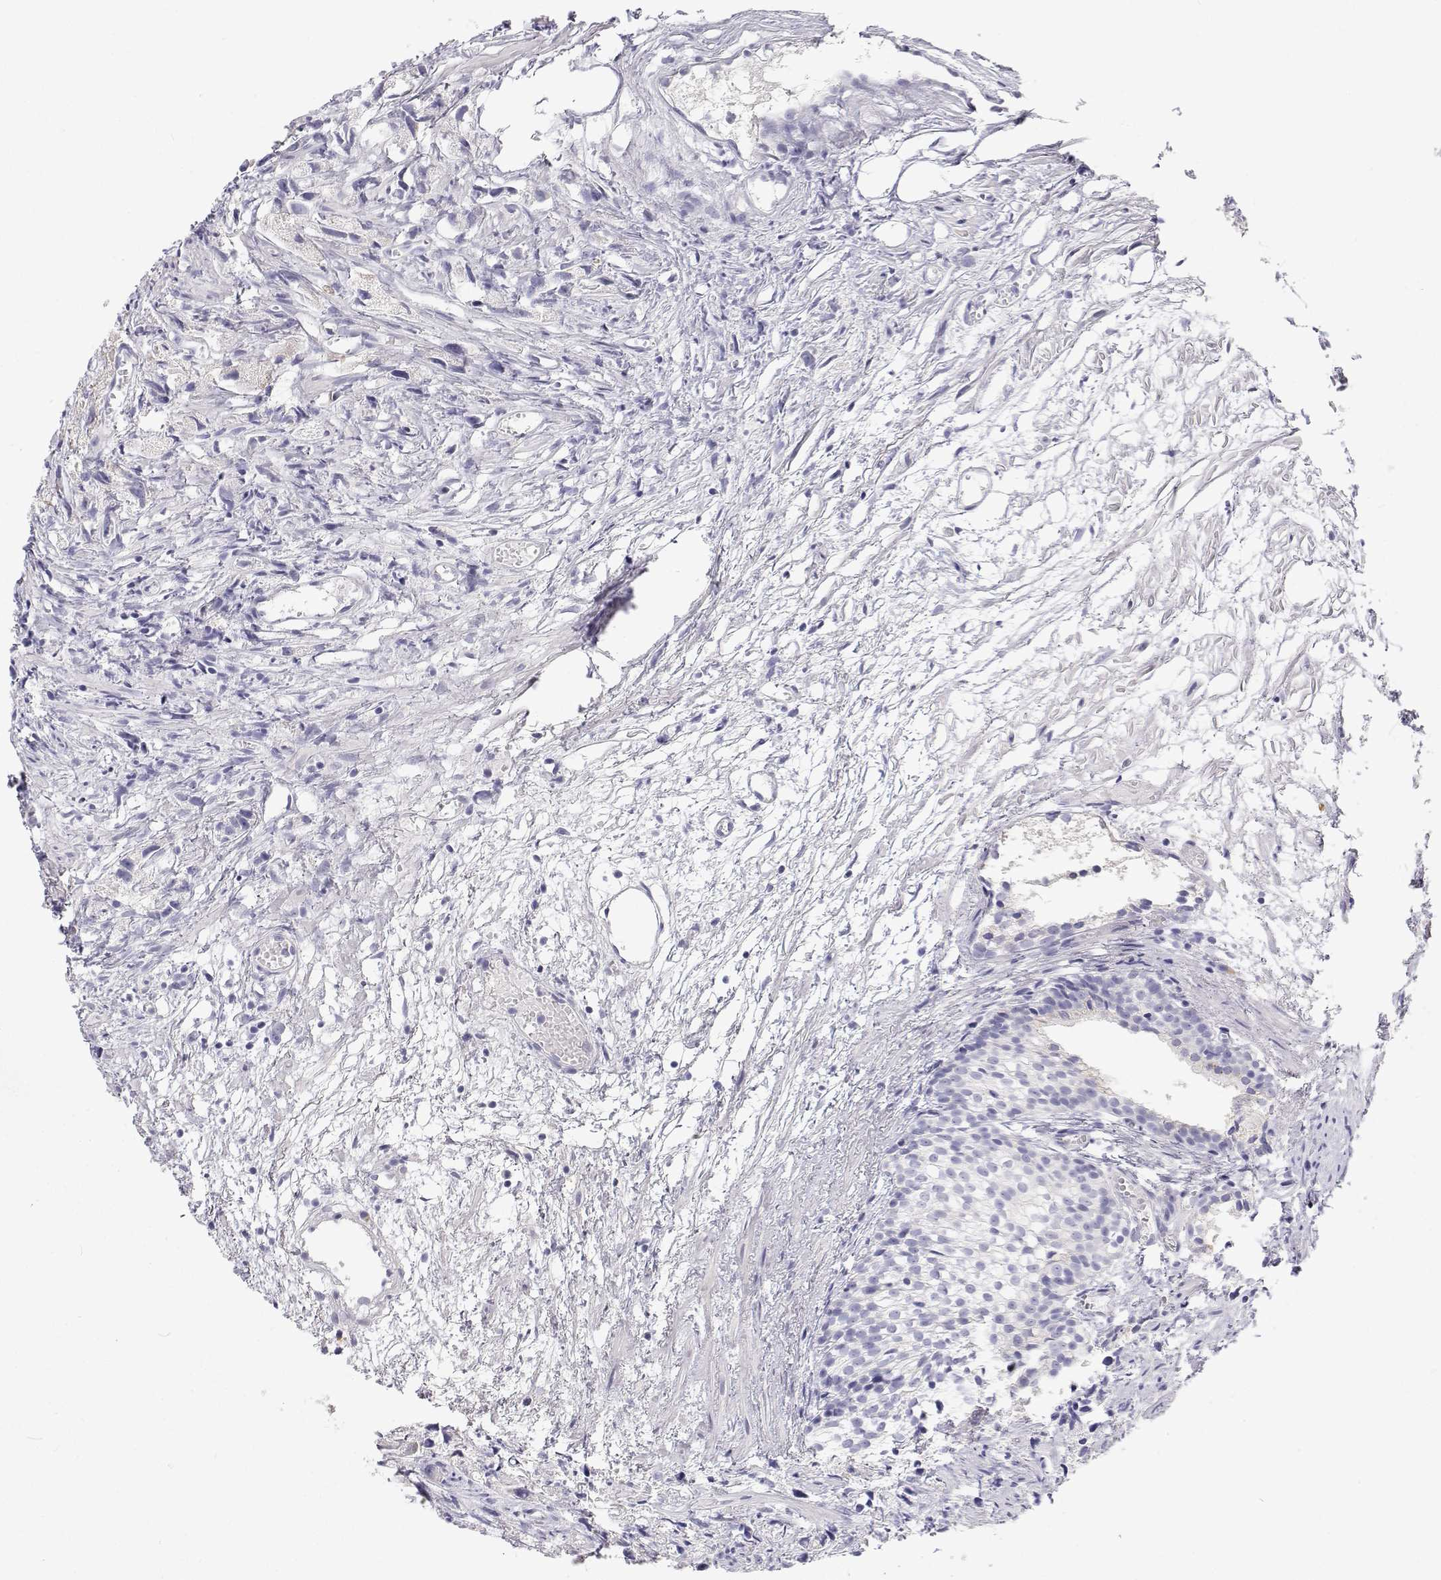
{"staining": {"intensity": "weak", "quantity": "<25%", "location": "cytoplasmic/membranous"}, "tissue": "prostate cancer", "cell_type": "Tumor cells", "image_type": "cancer", "snomed": [{"axis": "morphology", "description": "Adenocarcinoma, High grade"}, {"axis": "topography", "description": "Prostate"}], "caption": "Tumor cells show no significant expression in prostate cancer (adenocarcinoma (high-grade)).", "gene": "NCR2", "patient": {"sex": "male", "age": 75}}